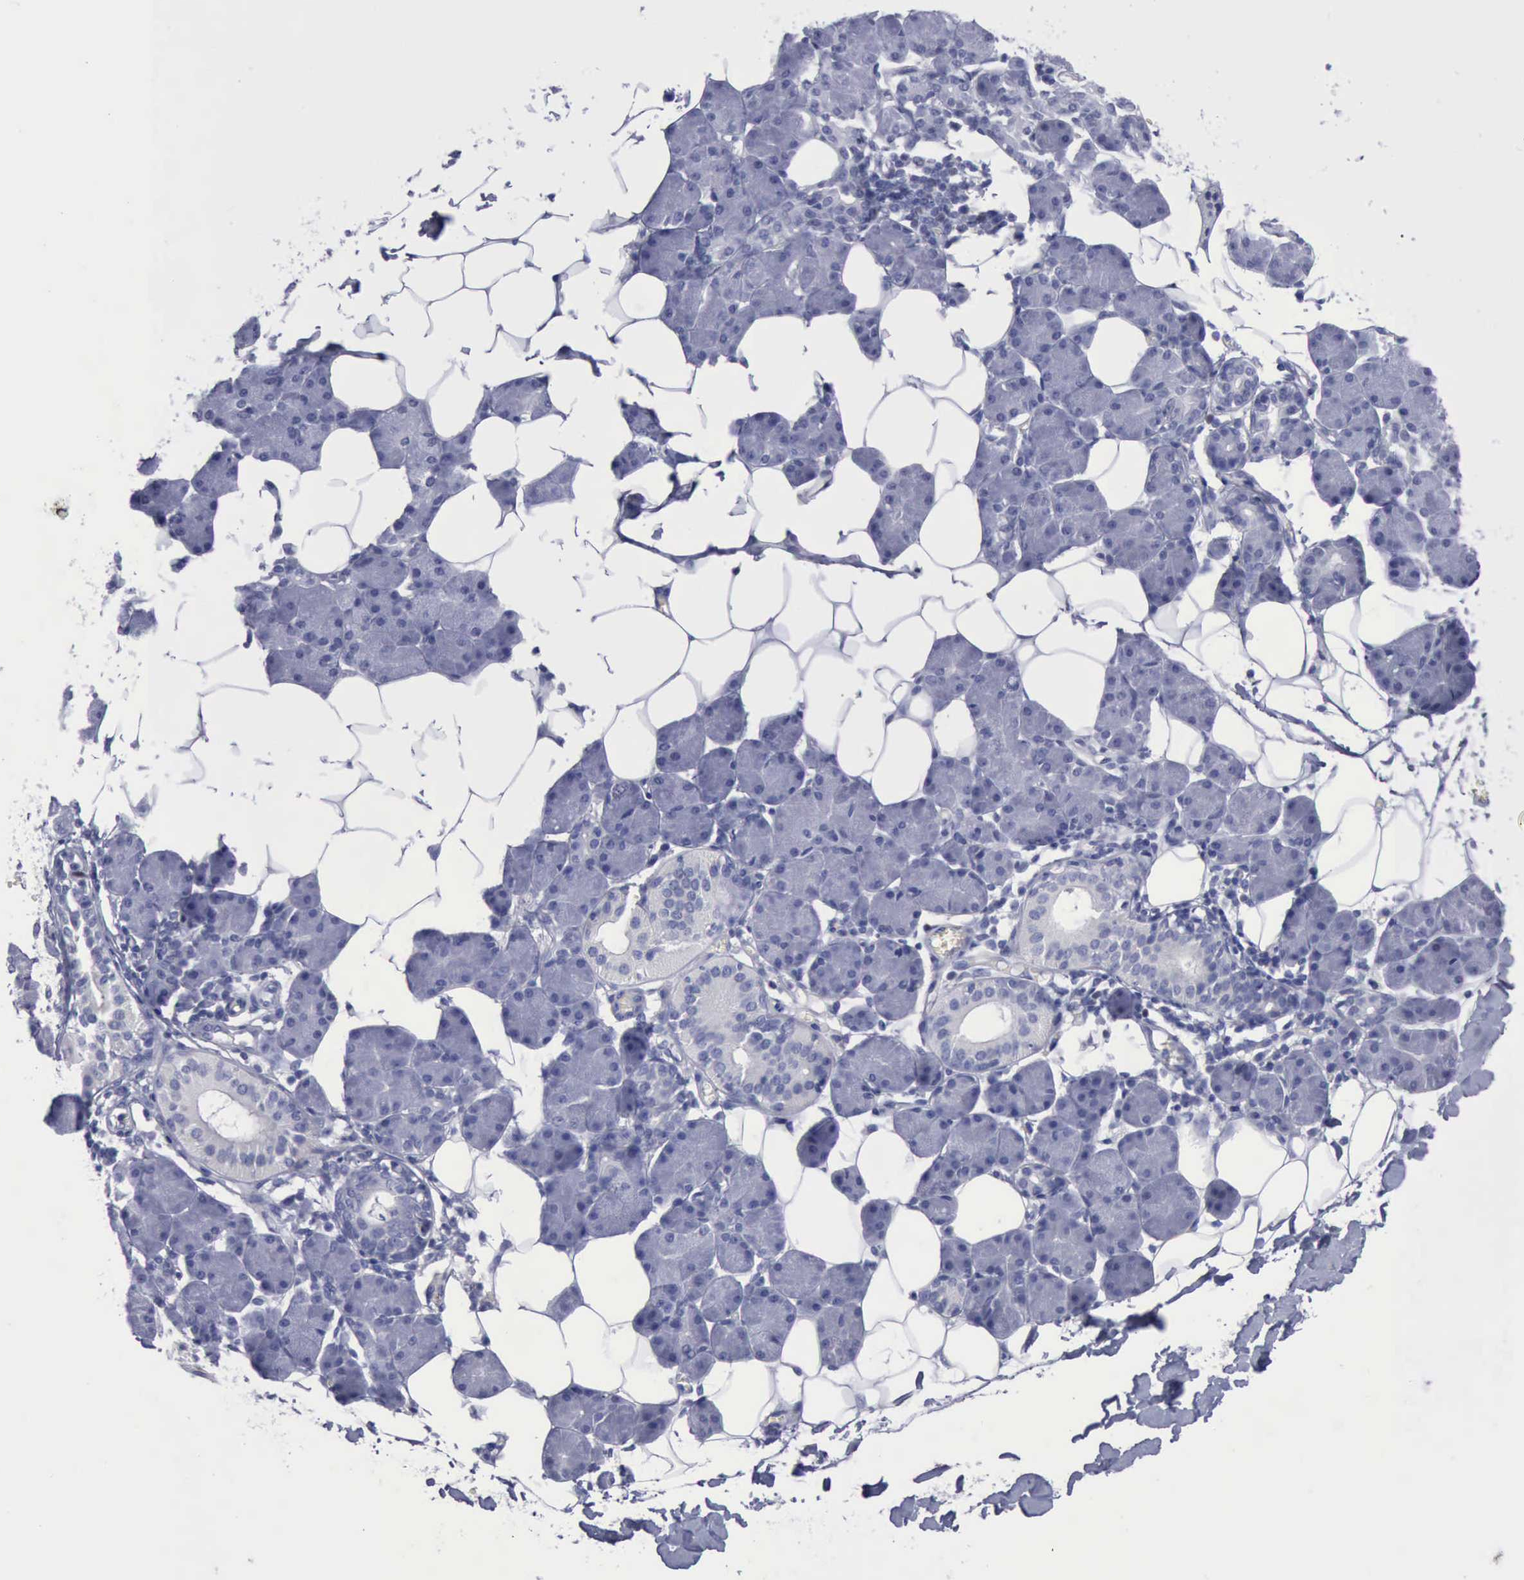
{"staining": {"intensity": "negative", "quantity": "none", "location": "none"}, "tissue": "salivary gland", "cell_type": "Glandular cells", "image_type": "normal", "snomed": [{"axis": "morphology", "description": "Normal tissue, NOS"}, {"axis": "morphology", "description": "Adenoma, NOS"}, {"axis": "topography", "description": "Salivary gland"}], "caption": "A photomicrograph of human salivary gland is negative for staining in glandular cells.", "gene": "SATB2", "patient": {"sex": "female", "age": 32}}